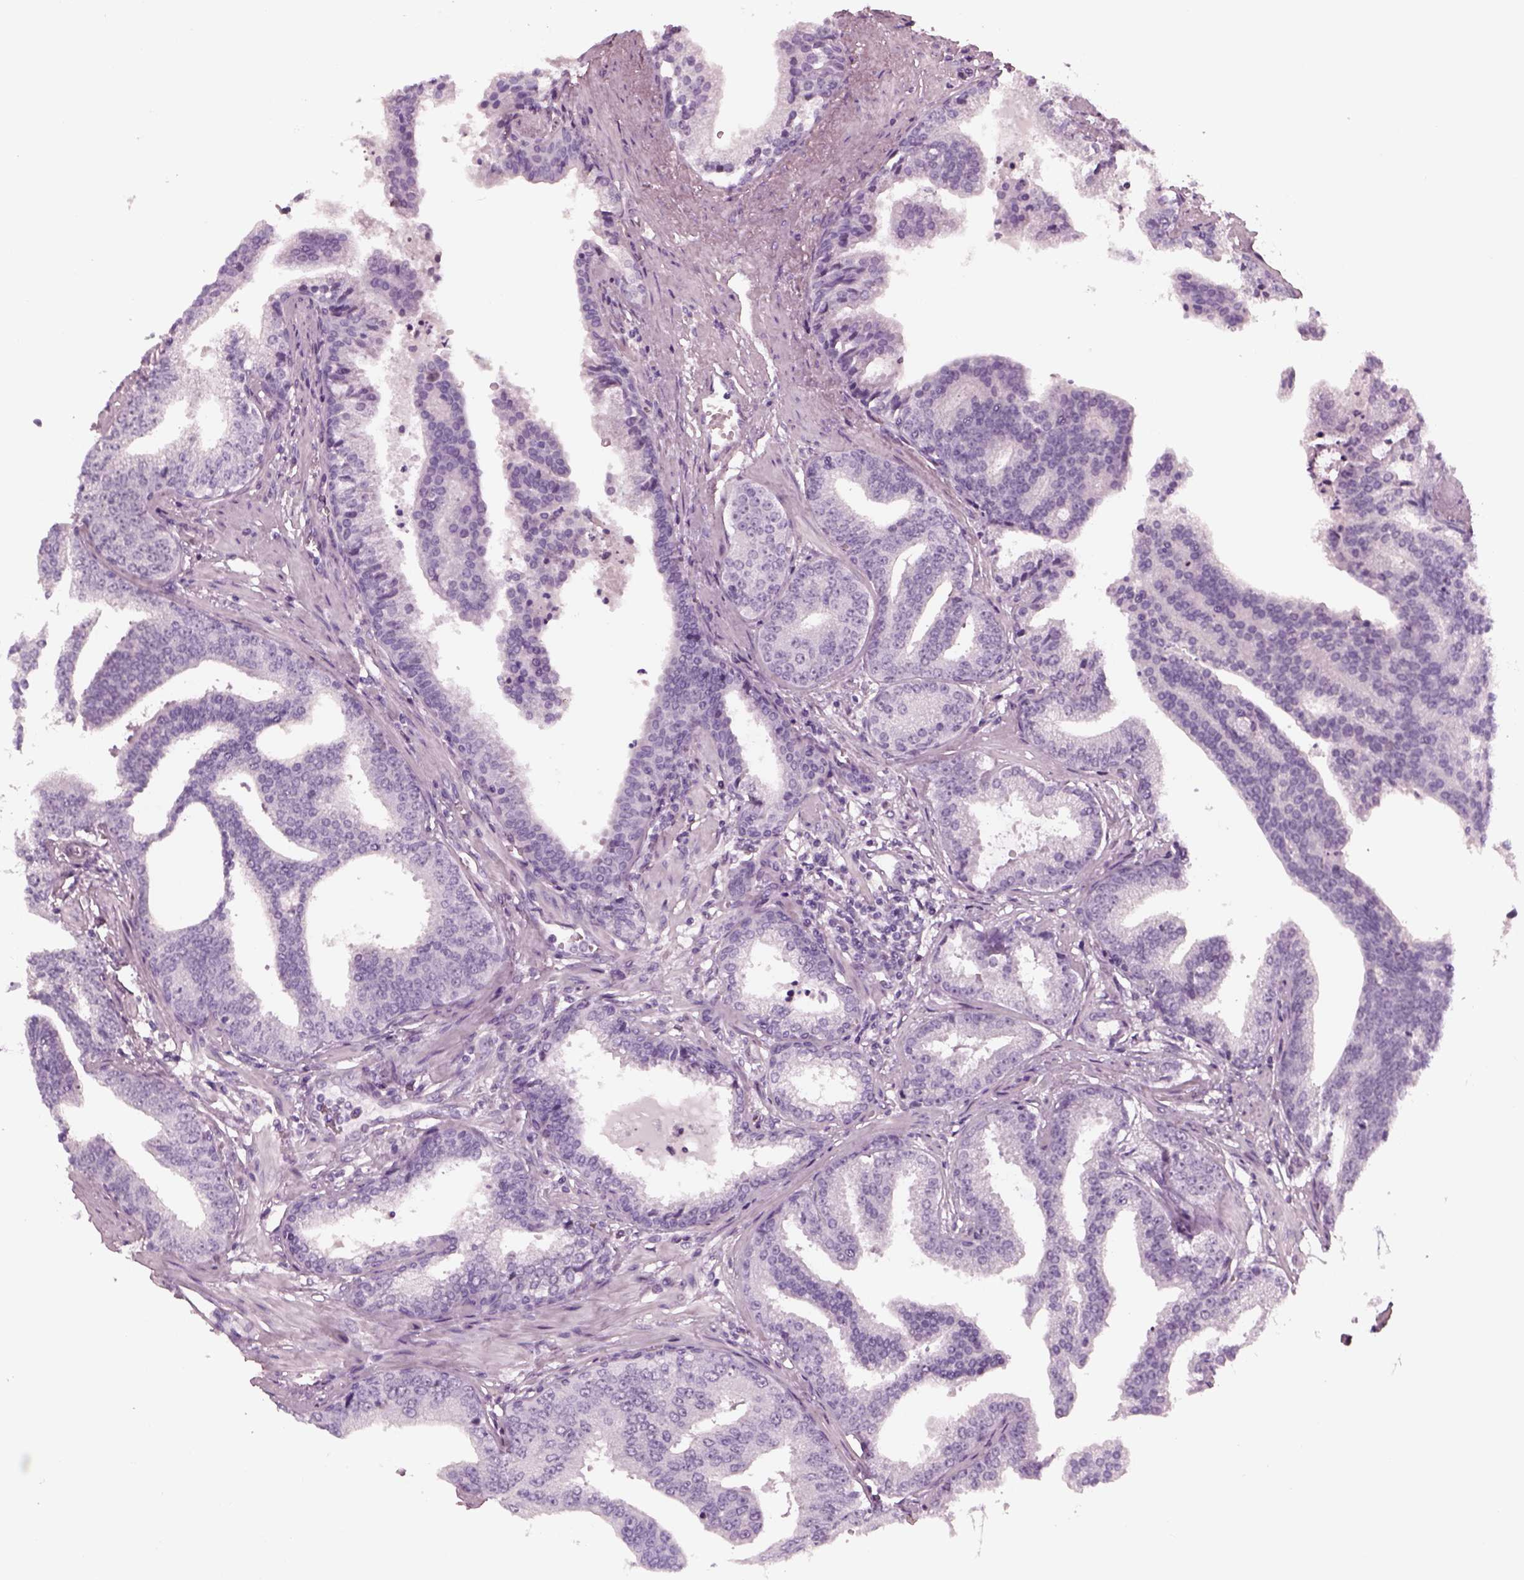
{"staining": {"intensity": "negative", "quantity": "none", "location": "none"}, "tissue": "prostate cancer", "cell_type": "Tumor cells", "image_type": "cancer", "snomed": [{"axis": "morphology", "description": "Adenocarcinoma, NOS"}, {"axis": "topography", "description": "Prostate"}], "caption": "Tumor cells are negative for brown protein staining in prostate adenocarcinoma.", "gene": "TPPP2", "patient": {"sex": "male", "age": 64}}